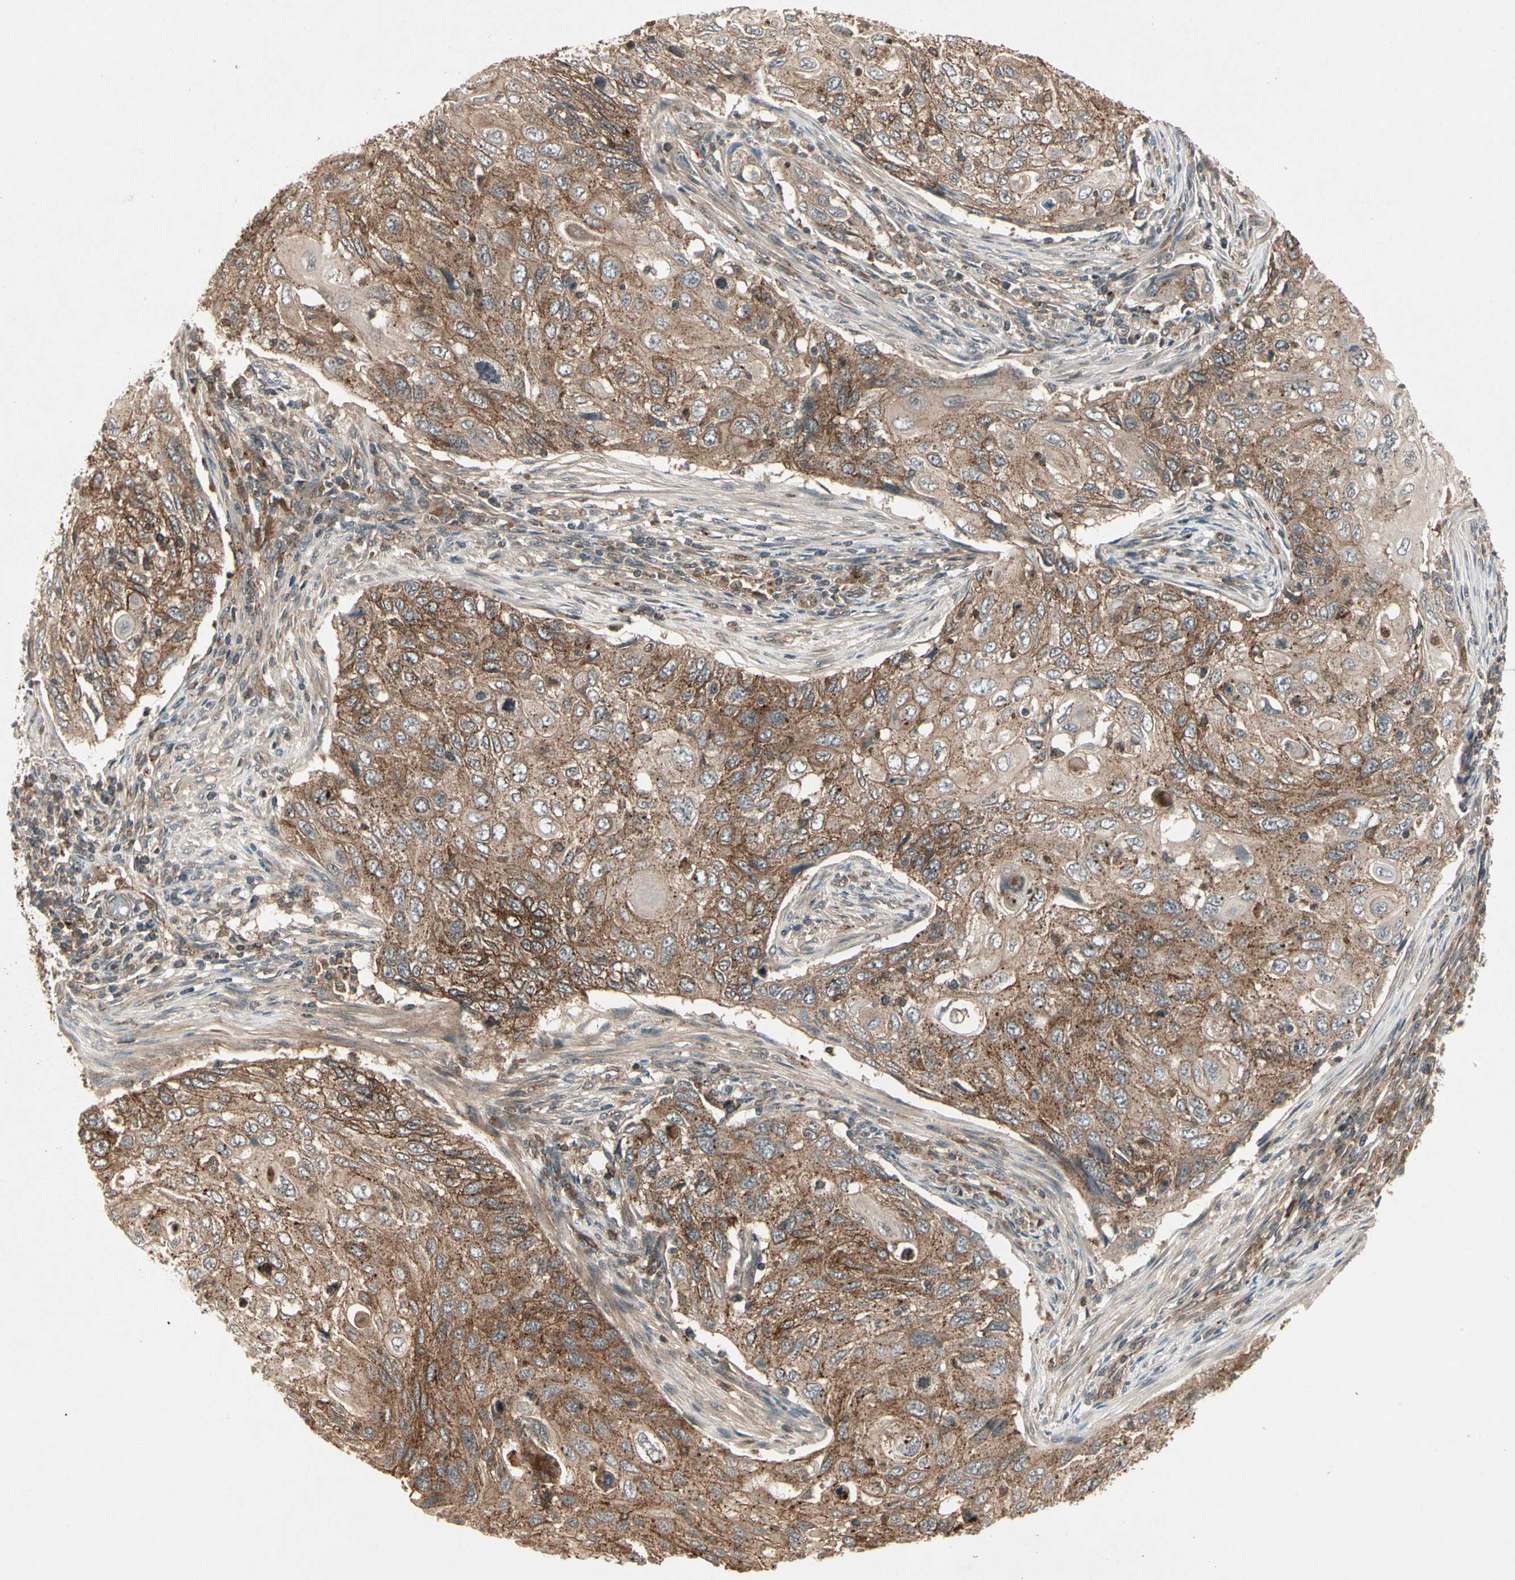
{"staining": {"intensity": "strong", "quantity": ">75%", "location": "cytoplasmic/membranous"}, "tissue": "cervical cancer", "cell_type": "Tumor cells", "image_type": "cancer", "snomed": [{"axis": "morphology", "description": "Squamous cell carcinoma, NOS"}, {"axis": "topography", "description": "Cervix"}], "caption": "Strong cytoplasmic/membranous positivity for a protein is seen in about >75% of tumor cells of cervical cancer (squamous cell carcinoma) using IHC.", "gene": "FLOT1", "patient": {"sex": "female", "age": 70}}